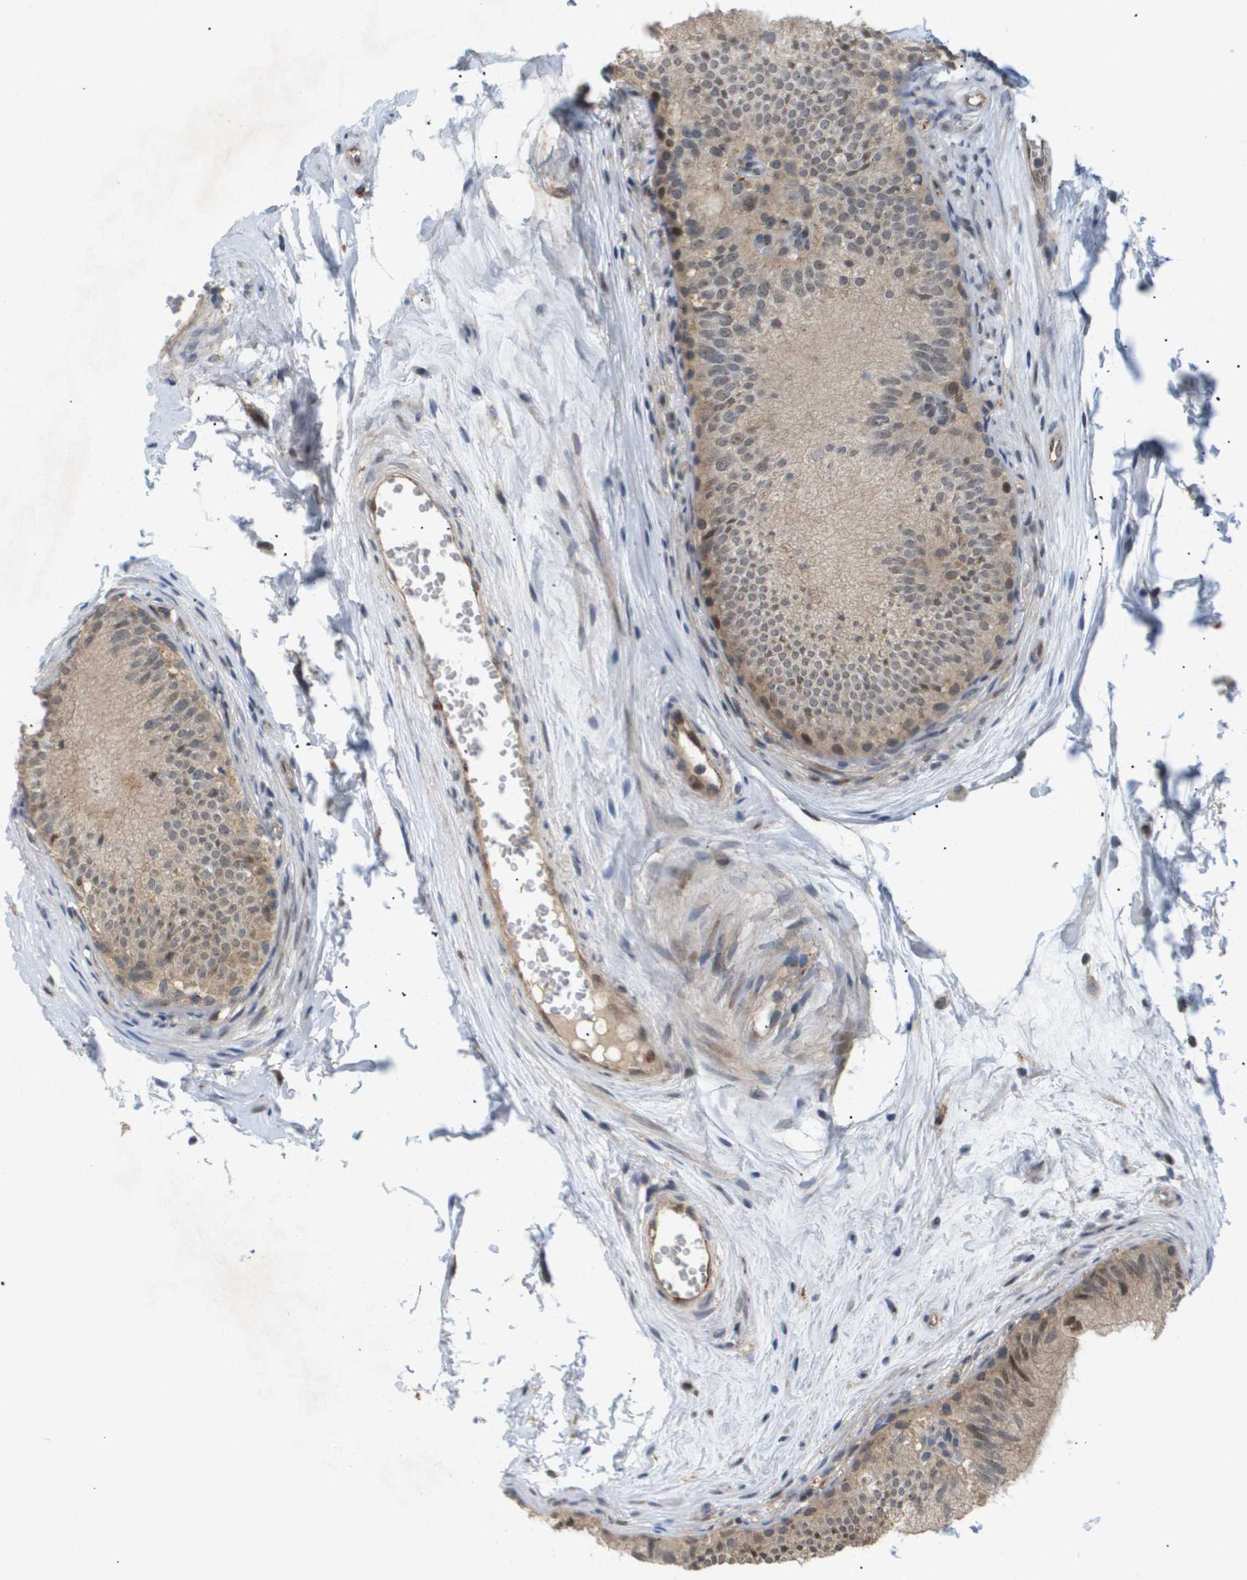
{"staining": {"intensity": "moderate", "quantity": ">75%", "location": "cytoplasmic/membranous"}, "tissue": "epididymis", "cell_type": "Glandular cells", "image_type": "normal", "snomed": [{"axis": "morphology", "description": "Normal tissue, NOS"}, {"axis": "topography", "description": "Epididymis"}], "caption": "Human epididymis stained with a brown dye exhibits moderate cytoplasmic/membranous positive positivity in about >75% of glandular cells.", "gene": "PDGFB", "patient": {"sex": "male", "age": 56}}